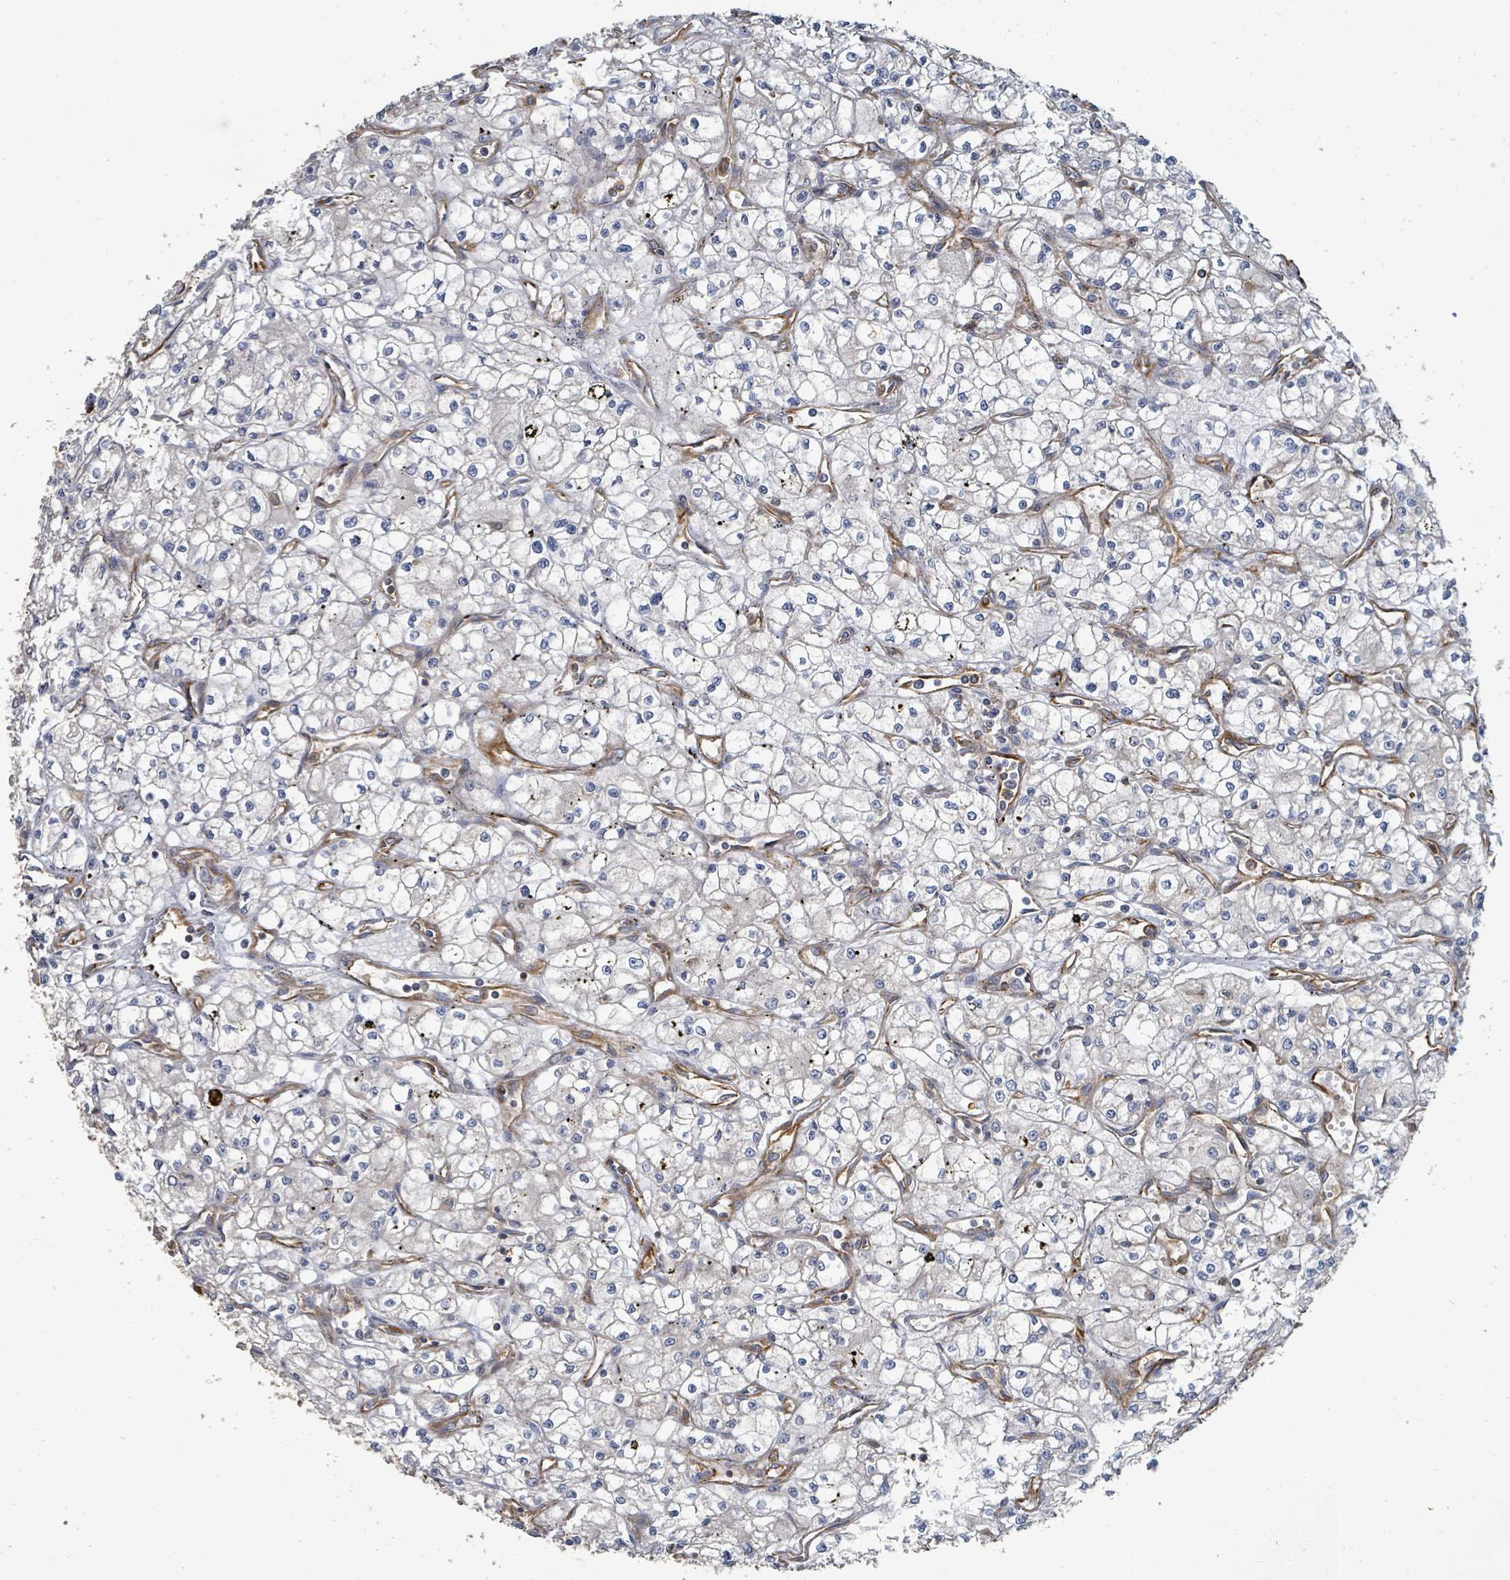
{"staining": {"intensity": "negative", "quantity": "none", "location": "none"}, "tissue": "renal cancer", "cell_type": "Tumor cells", "image_type": "cancer", "snomed": [{"axis": "morphology", "description": "Adenocarcinoma, NOS"}, {"axis": "topography", "description": "Kidney"}], "caption": "DAB (3,3'-diaminobenzidine) immunohistochemical staining of human renal cancer (adenocarcinoma) demonstrates no significant expression in tumor cells.", "gene": "BOLA2B", "patient": {"sex": "male", "age": 59}}